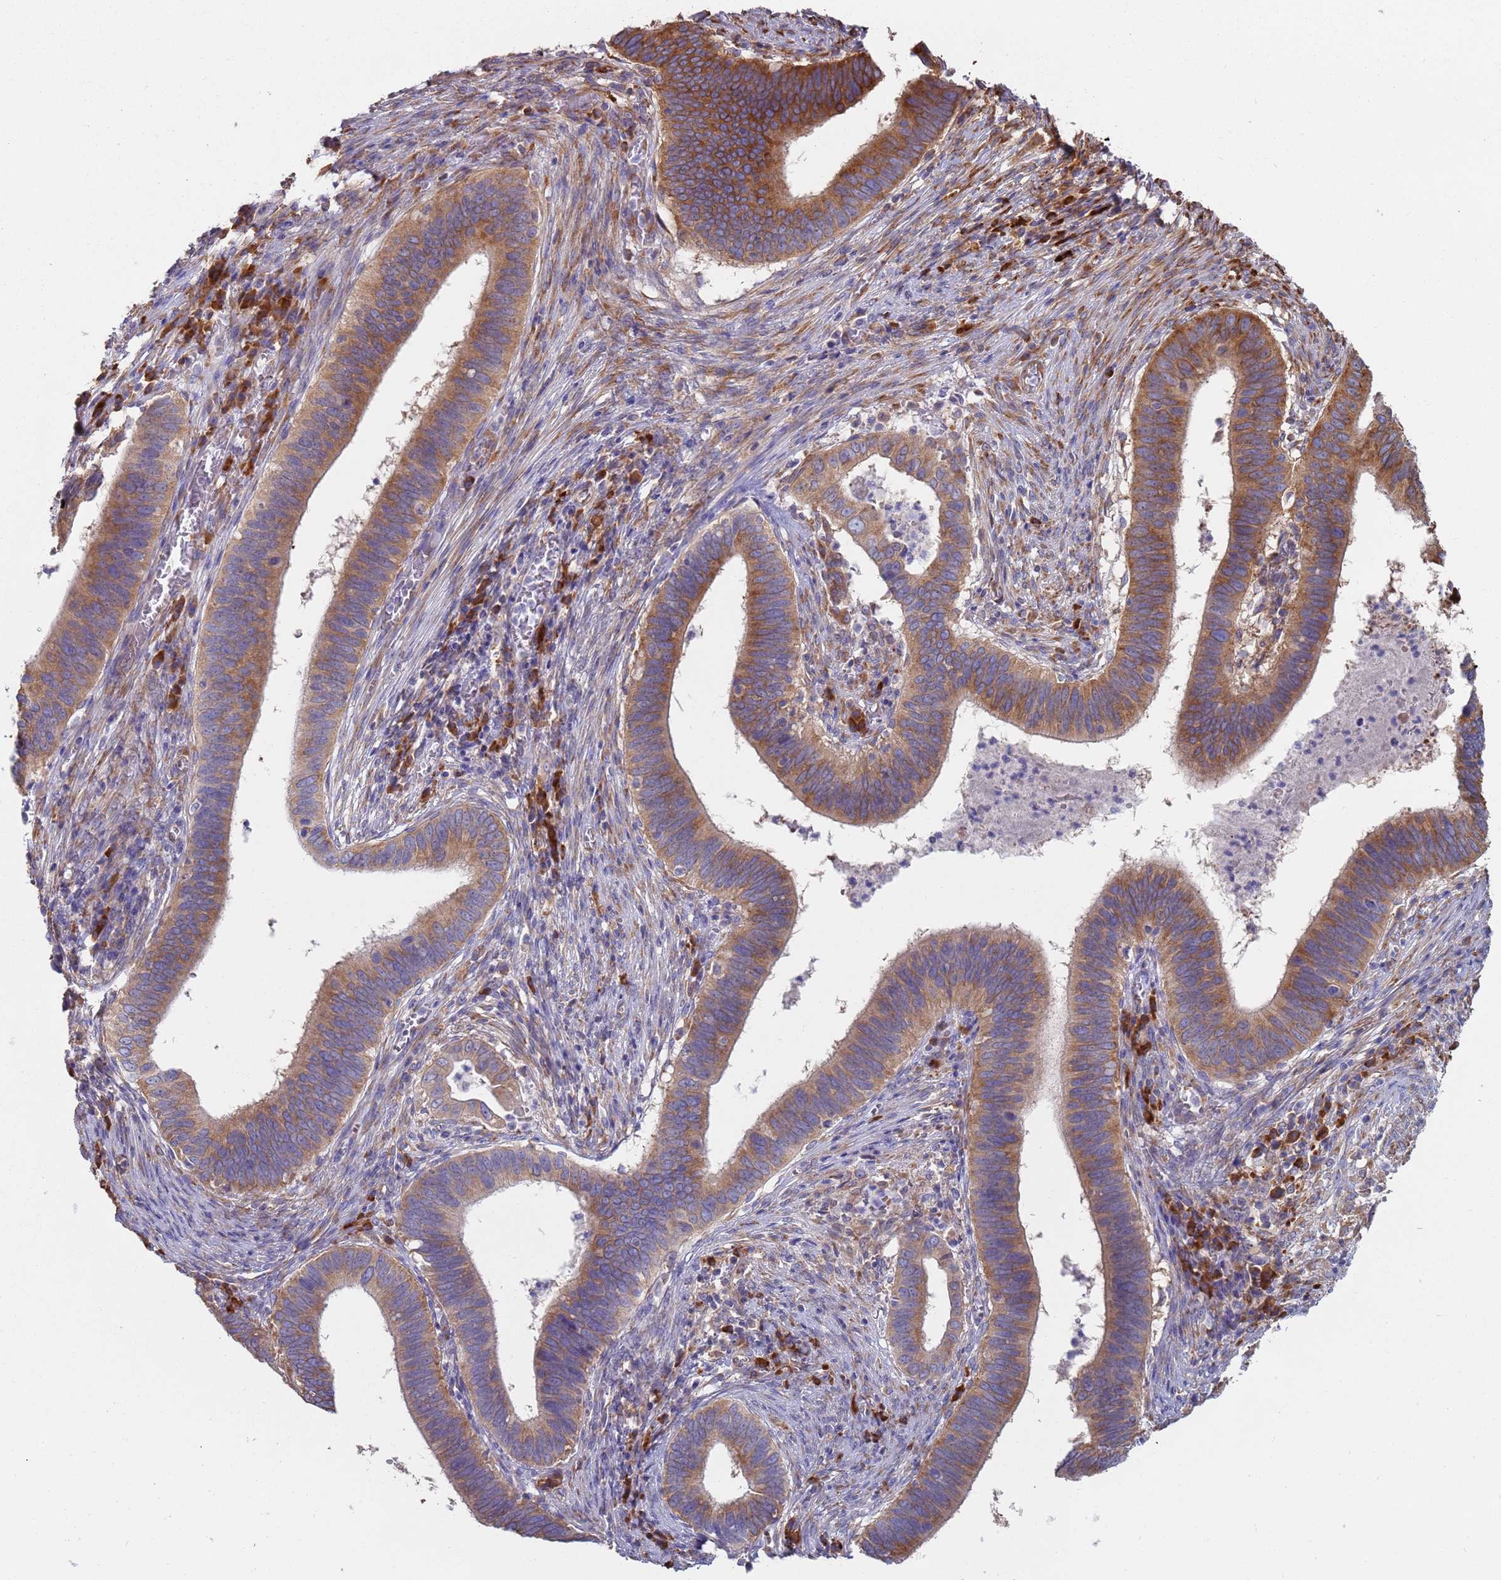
{"staining": {"intensity": "moderate", "quantity": ">75%", "location": "cytoplasmic/membranous"}, "tissue": "cervical cancer", "cell_type": "Tumor cells", "image_type": "cancer", "snomed": [{"axis": "morphology", "description": "Adenocarcinoma, NOS"}, {"axis": "topography", "description": "Cervix"}], "caption": "A histopathology image of adenocarcinoma (cervical) stained for a protein exhibits moderate cytoplasmic/membranous brown staining in tumor cells. (Stains: DAB (3,3'-diaminobenzidine) in brown, nuclei in blue, Microscopy: brightfield microscopy at high magnification).", "gene": "ZNF844", "patient": {"sex": "female", "age": 42}}